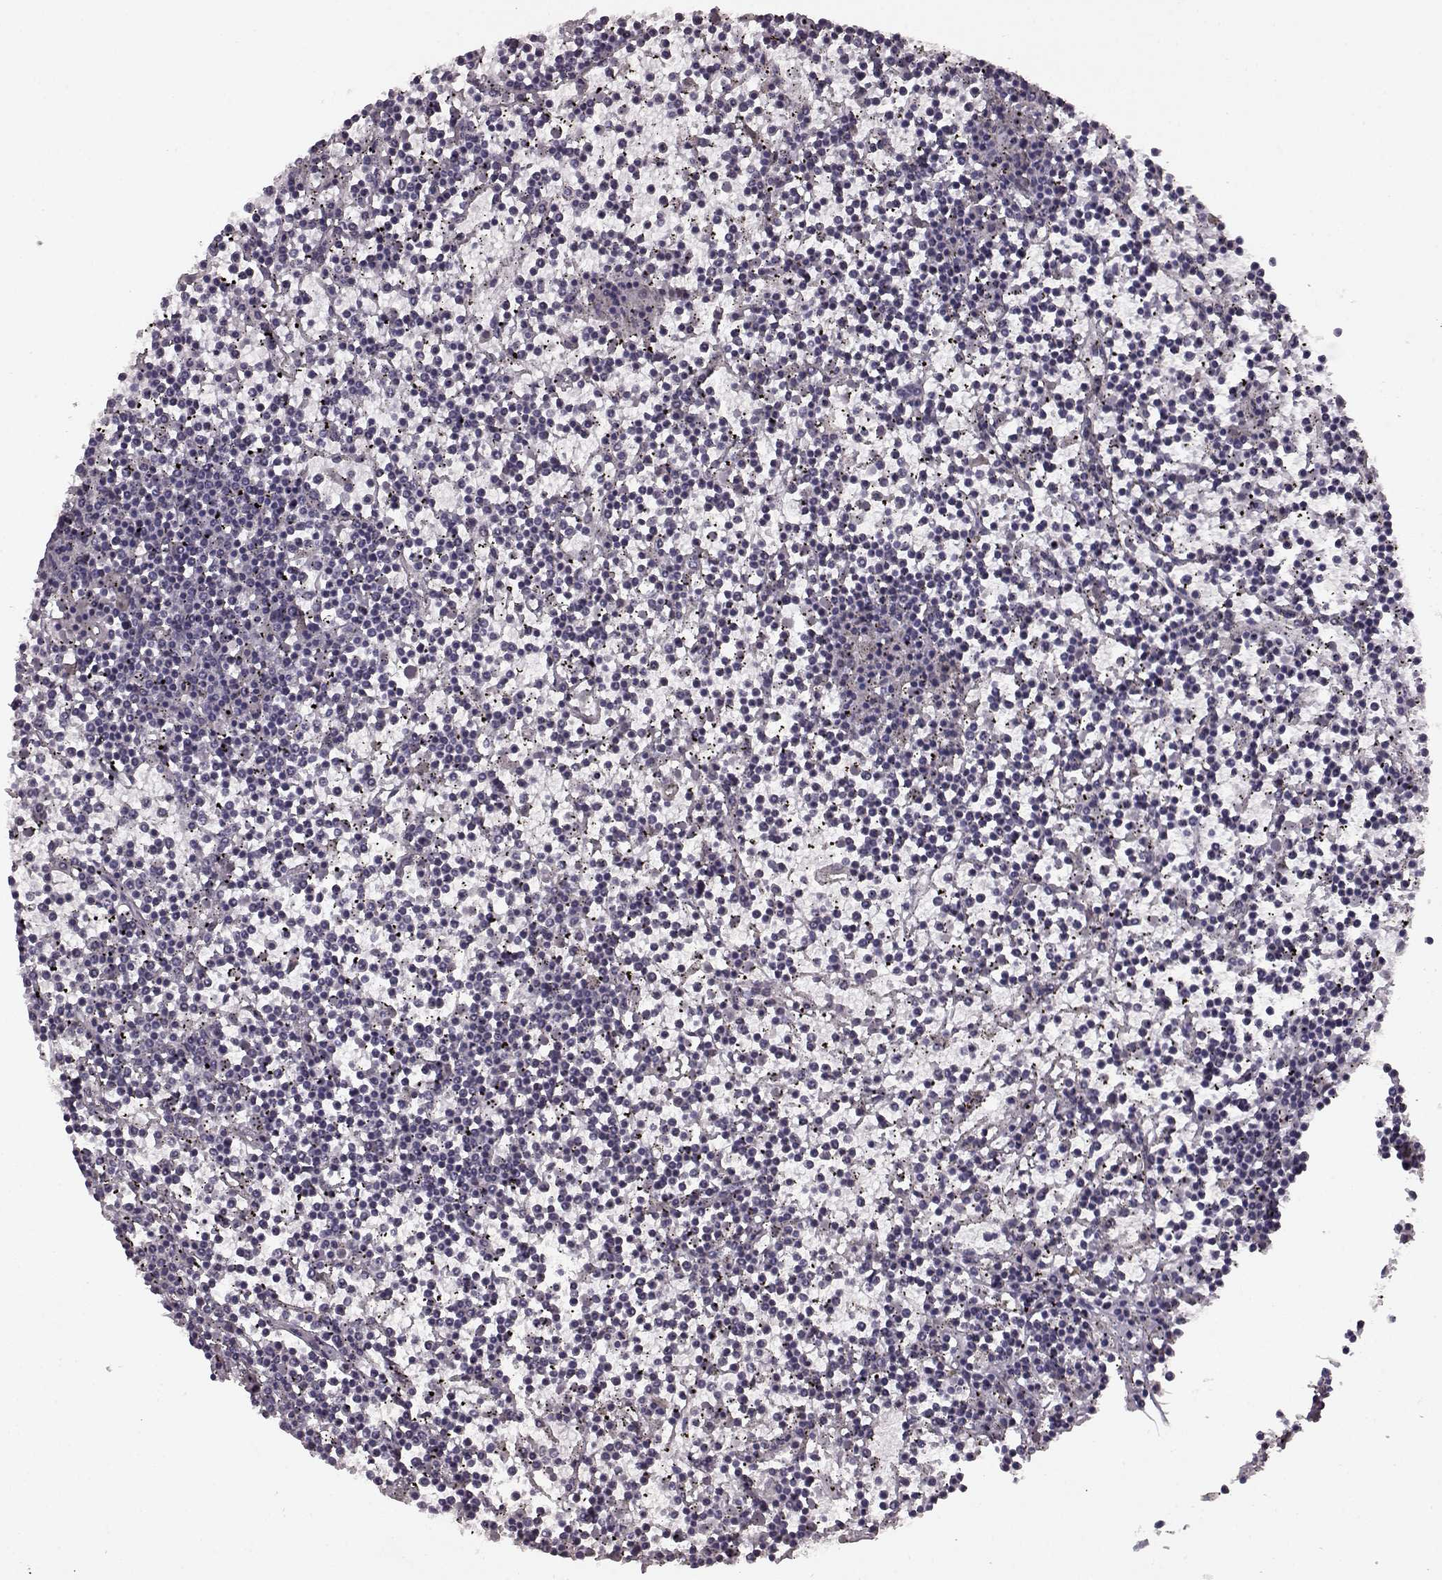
{"staining": {"intensity": "negative", "quantity": "none", "location": "none"}, "tissue": "lymphoma", "cell_type": "Tumor cells", "image_type": "cancer", "snomed": [{"axis": "morphology", "description": "Malignant lymphoma, non-Hodgkin's type, Low grade"}, {"axis": "topography", "description": "Spleen"}], "caption": "An immunohistochemistry (IHC) image of low-grade malignant lymphoma, non-Hodgkin's type is shown. There is no staining in tumor cells of low-grade malignant lymphoma, non-Hodgkin's type. The staining was performed using DAB (3,3'-diaminobenzidine) to visualize the protein expression in brown, while the nuclei were stained in blue with hematoxylin (Magnification: 20x).", "gene": "SLC52A3", "patient": {"sex": "female", "age": 19}}